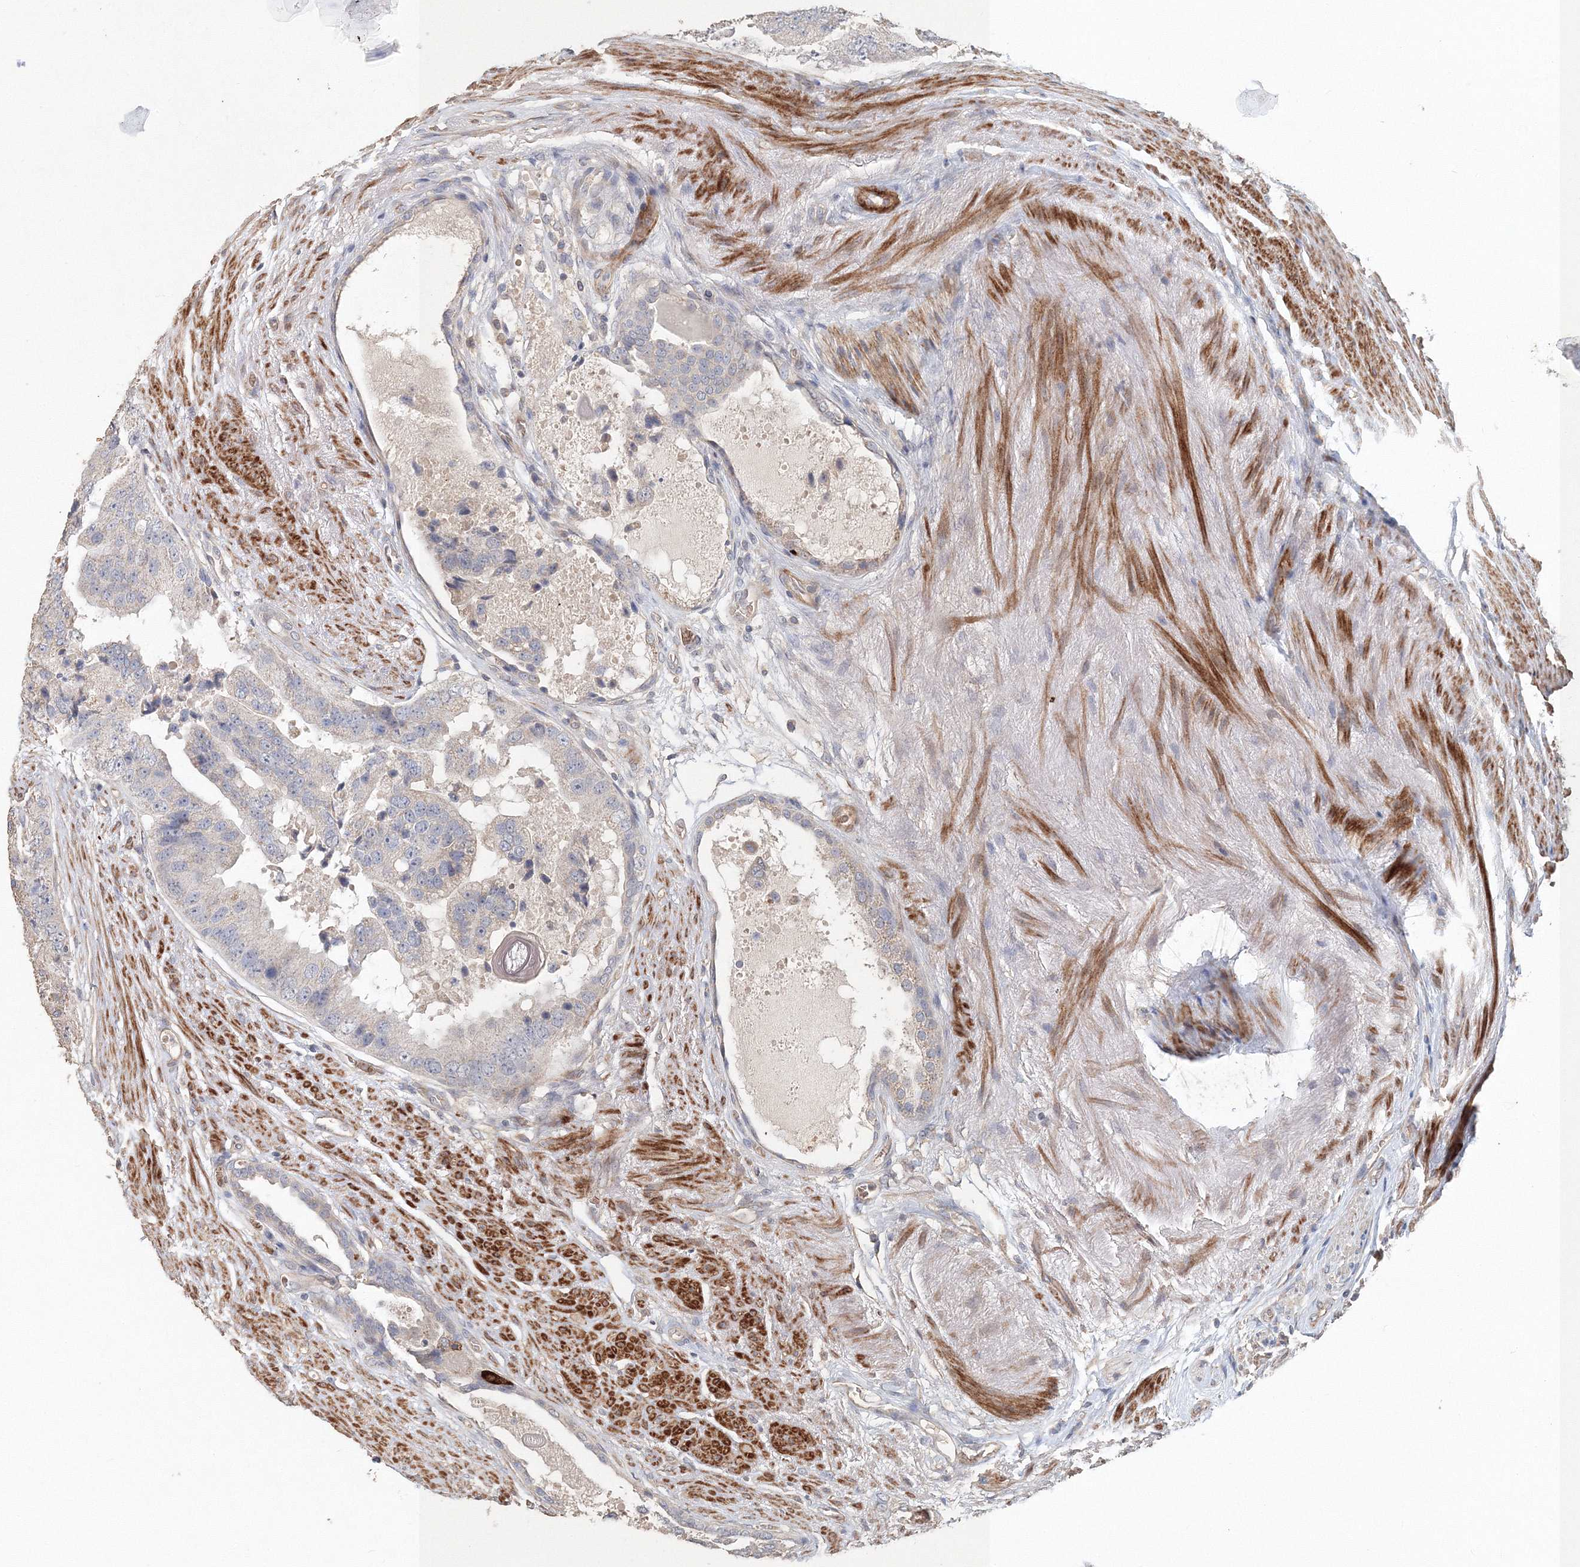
{"staining": {"intensity": "negative", "quantity": "none", "location": "none"}, "tissue": "prostate cancer", "cell_type": "Tumor cells", "image_type": "cancer", "snomed": [{"axis": "morphology", "description": "Adenocarcinoma, High grade"}, {"axis": "topography", "description": "Prostate"}], "caption": "Immunohistochemical staining of human prostate cancer demonstrates no significant staining in tumor cells.", "gene": "NALF2", "patient": {"sex": "male", "age": 70}}